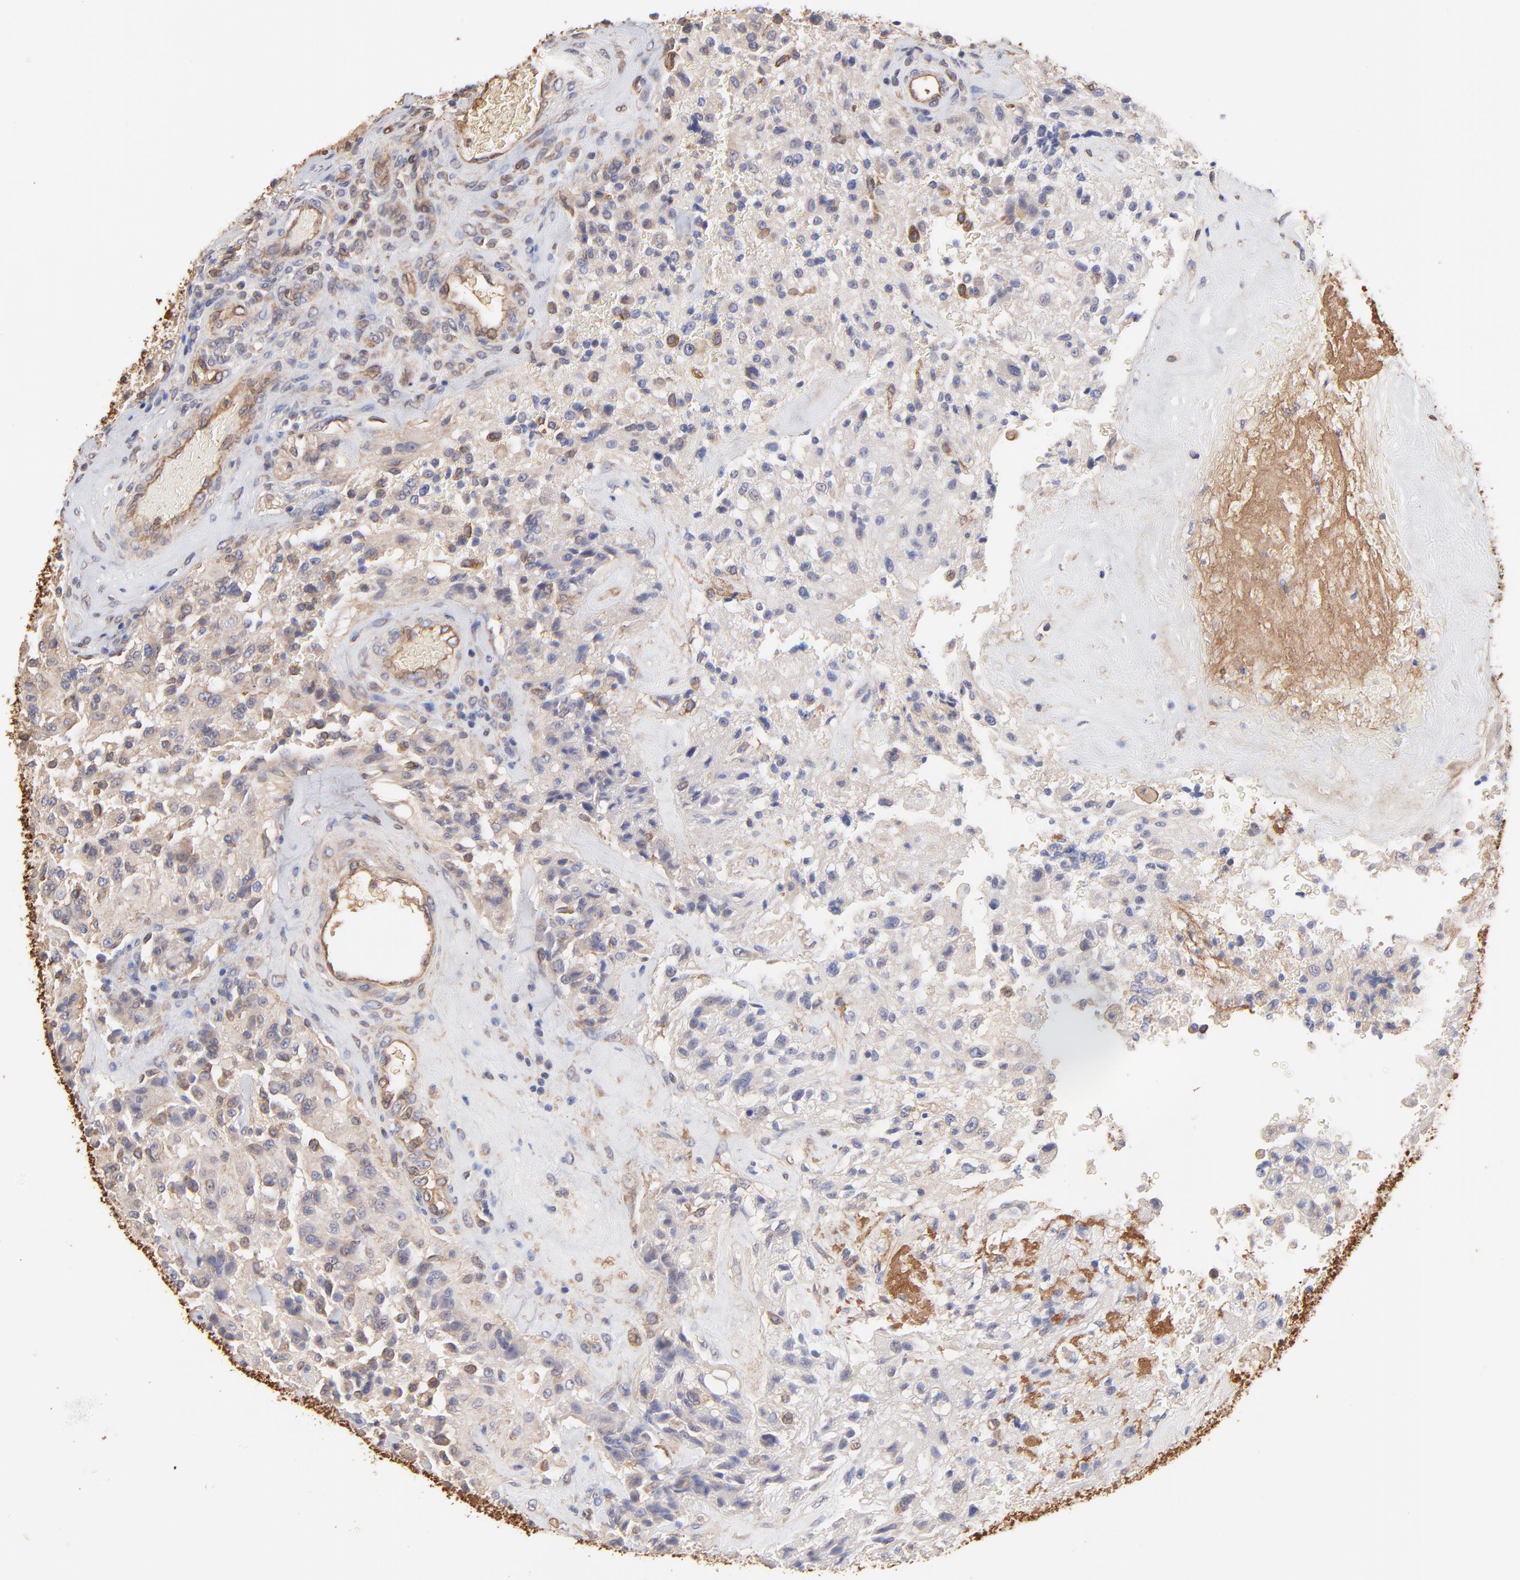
{"staining": {"intensity": "weak", "quantity": "<25%", "location": "cytoplasmic/membranous,nuclear"}, "tissue": "glioma", "cell_type": "Tumor cells", "image_type": "cancer", "snomed": [{"axis": "morphology", "description": "Normal tissue, NOS"}, {"axis": "morphology", "description": "Glioma, malignant, High grade"}, {"axis": "topography", "description": "Cerebral cortex"}], "caption": "Human high-grade glioma (malignant) stained for a protein using immunohistochemistry displays no positivity in tumor cells.", "gene": "LRCH2", "patient": {"sex": "male", "age": 56}}